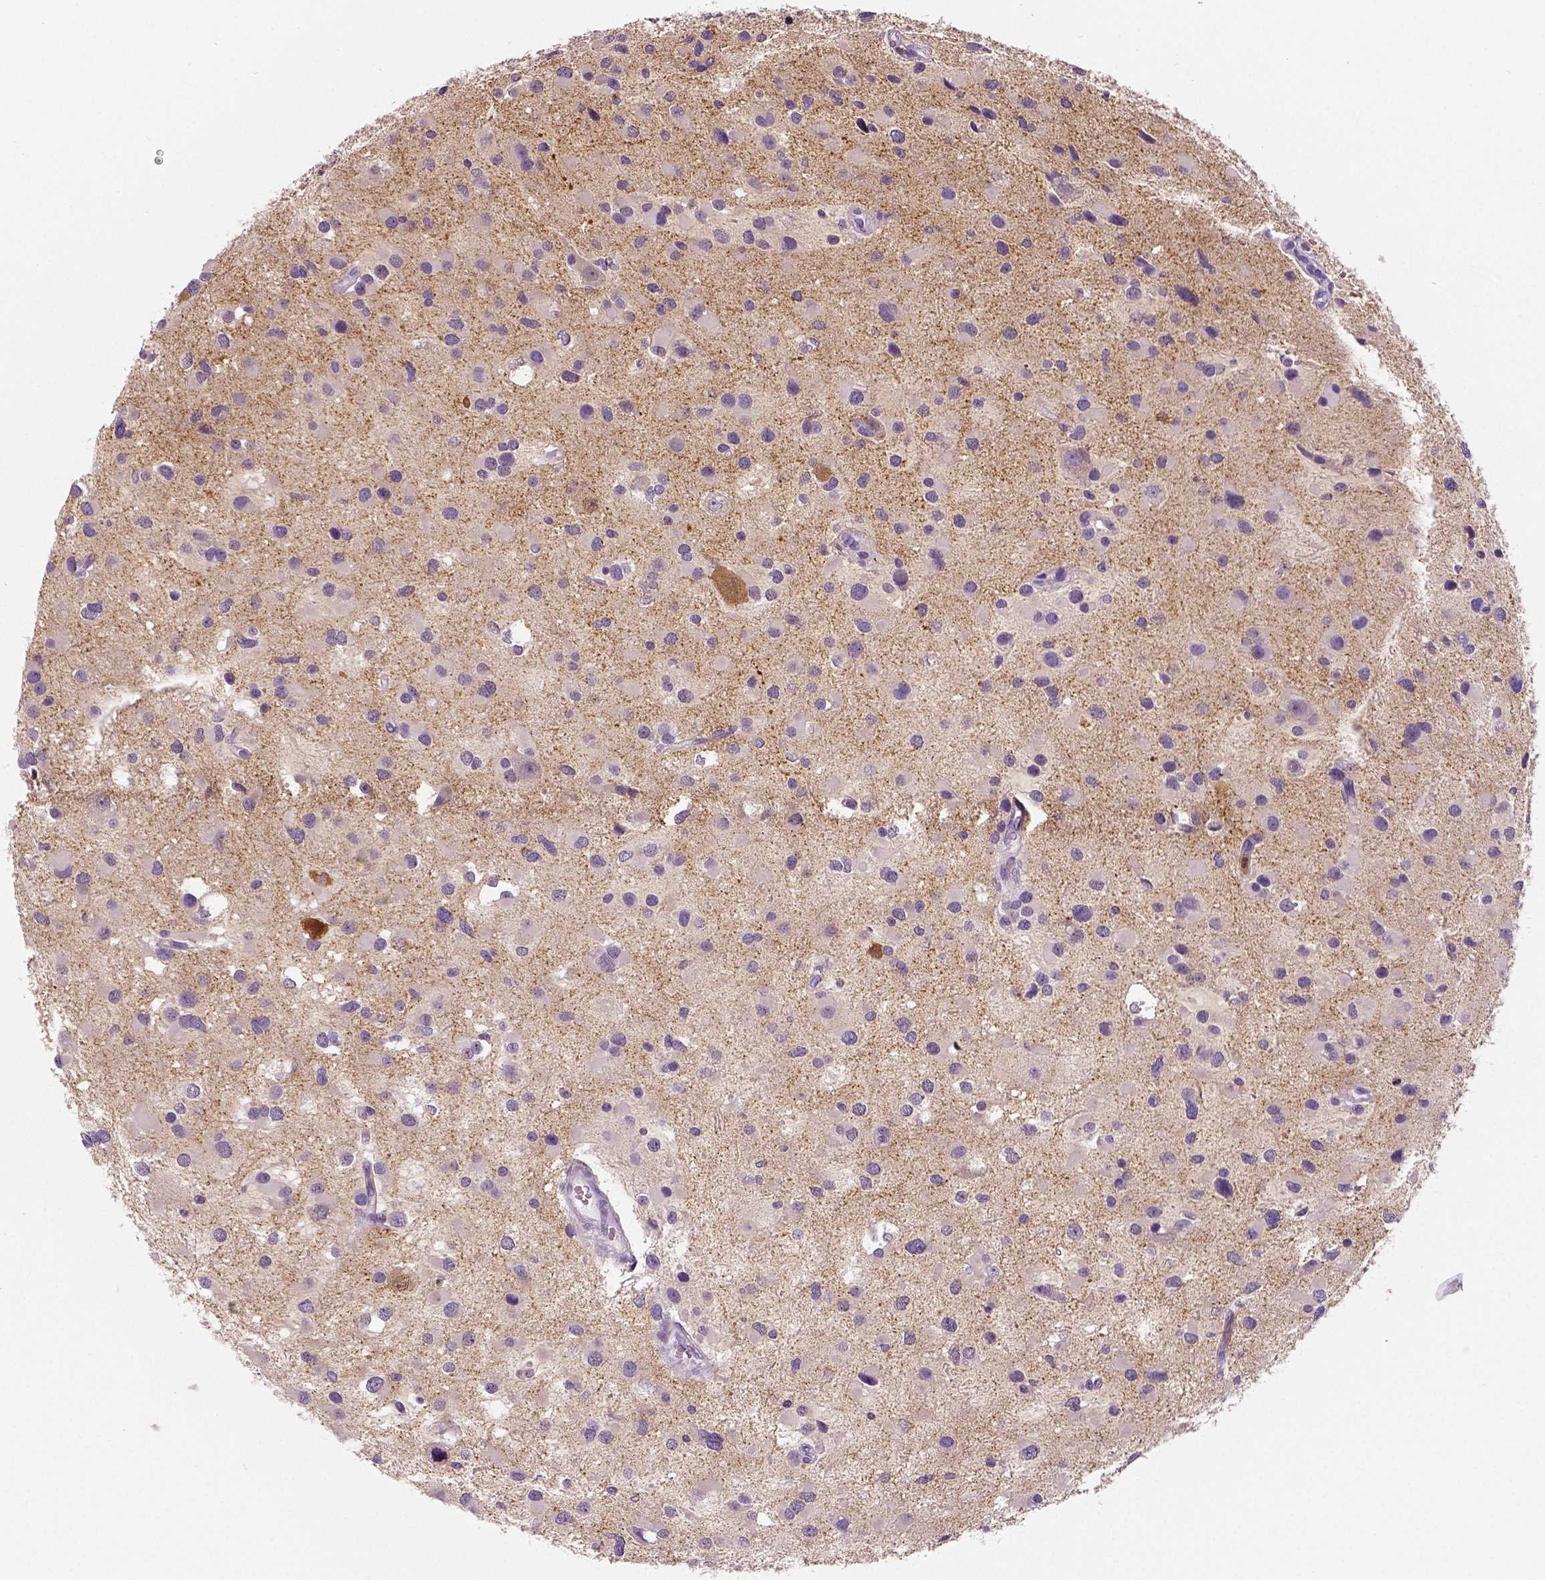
{"staining": {"intensity": "negative", "quantity": "none", "location": "none"}, "tissue": "glioma", "cell_type": "Tumor cells", "image_type": "cancer", "snomed": [{"axis": "morphology", "description": "Glioma, malignant, Low grade"}, {"axis": "topography", "description": "Brain"}], "caption": "Glioma was stained to show a protein in brown. There is no significant staining in tumor cells.", "gene": "NECAB2", "patient": {"sex": "female", "age": 32}}